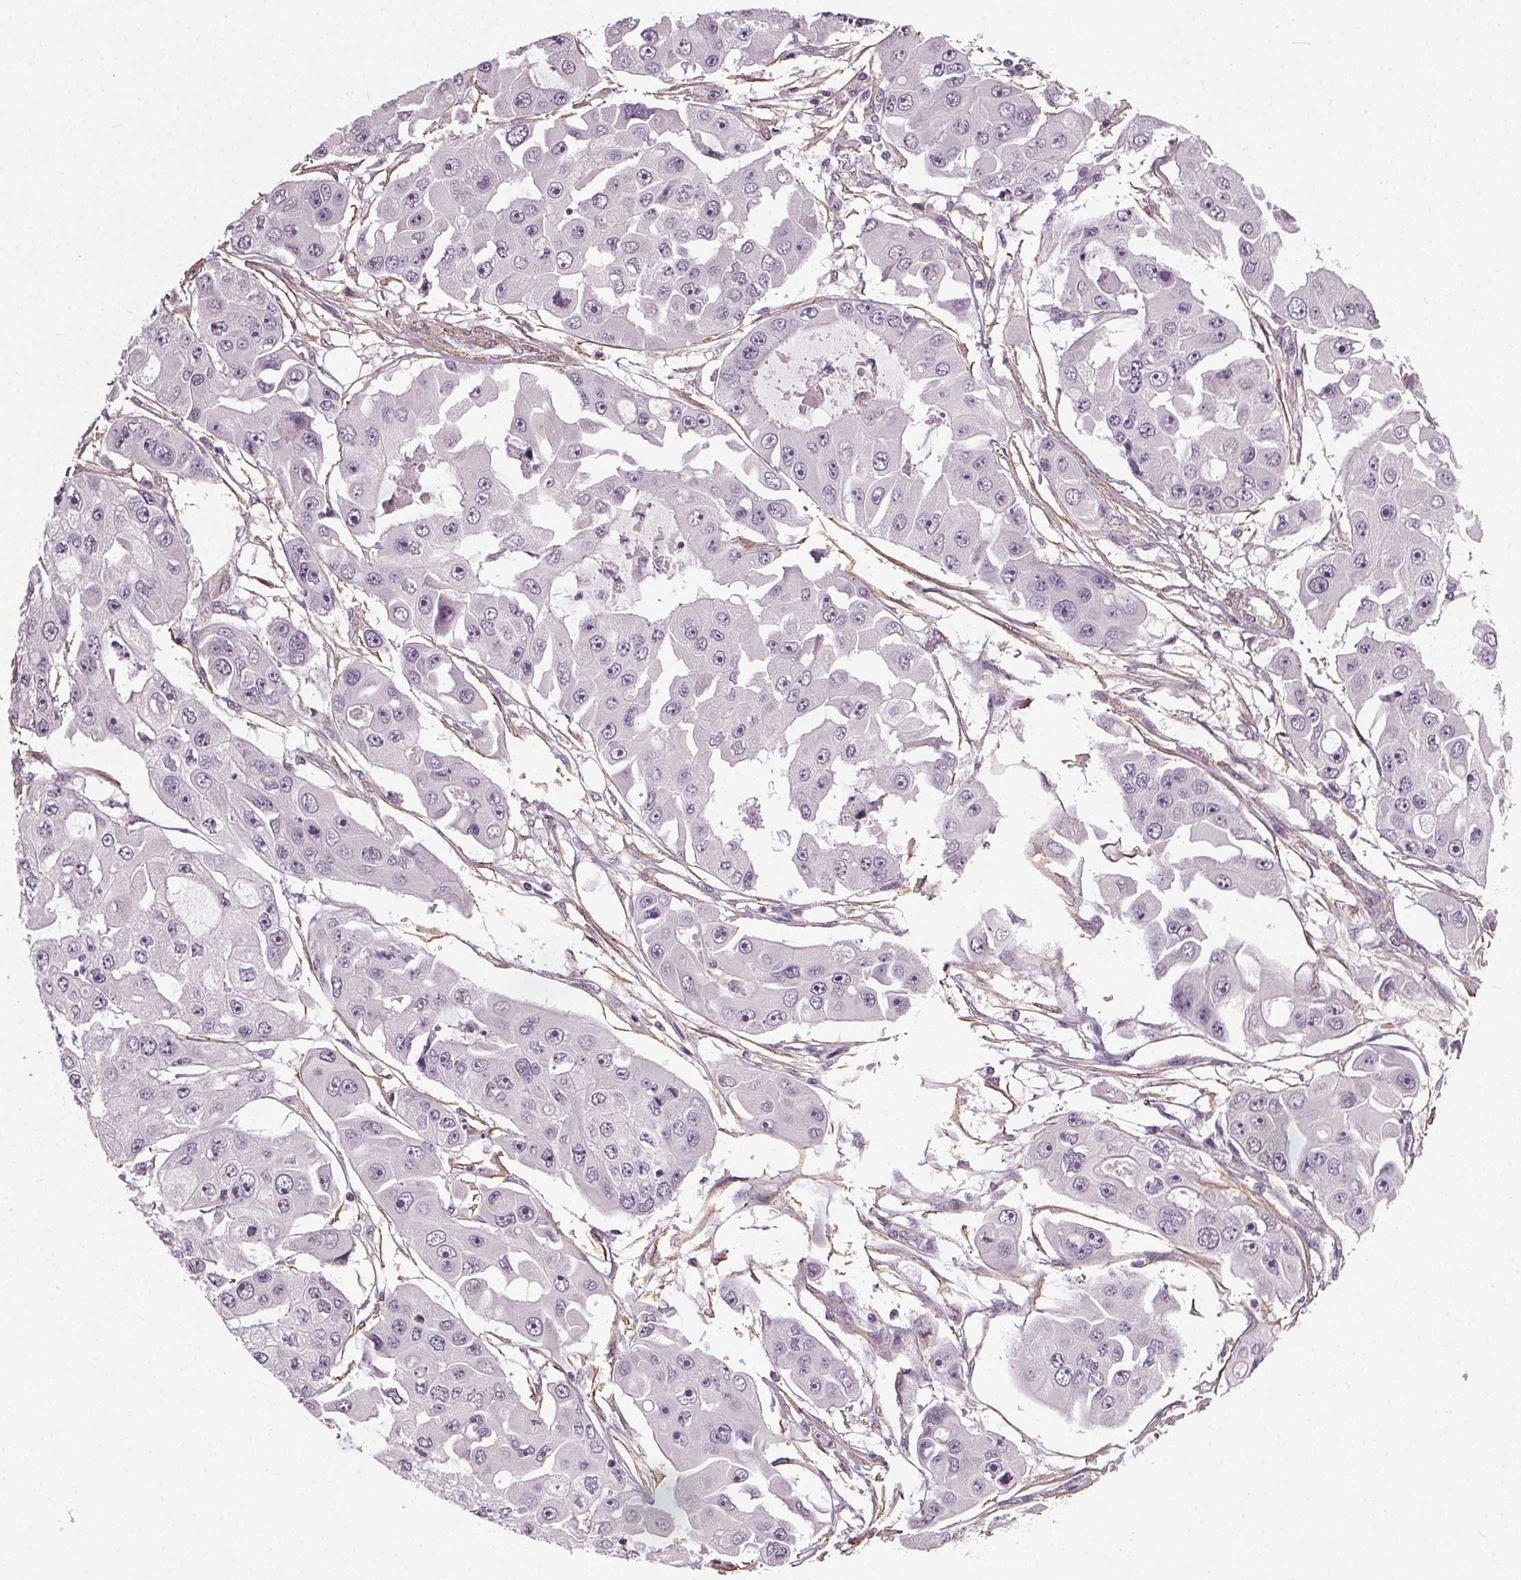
{"staining": {"intensity": "negative", "quantity": "none", "location": "none"}, "tissue": "ovarian cancer", "cell_type": "Tumor cells", "image_type": "cancer", "snomed": [{"axis": "morphology", "description": "Cystadenocarcinoma, serous, NOS"}, {"axis": "topography", "description": "Ovary"}], "caption": "Immunohistochemical staining of human serous cystadenocarcinoma (ovarian) displays no significant staining in tumor cells. The staining is performed using DAB (3,3'-diaminobenzidine) brown chromogen with nuclei counter-stained in using hematoxylin.", "gene": "PKP1", "patient": {"sex": "female", "age": 56}}